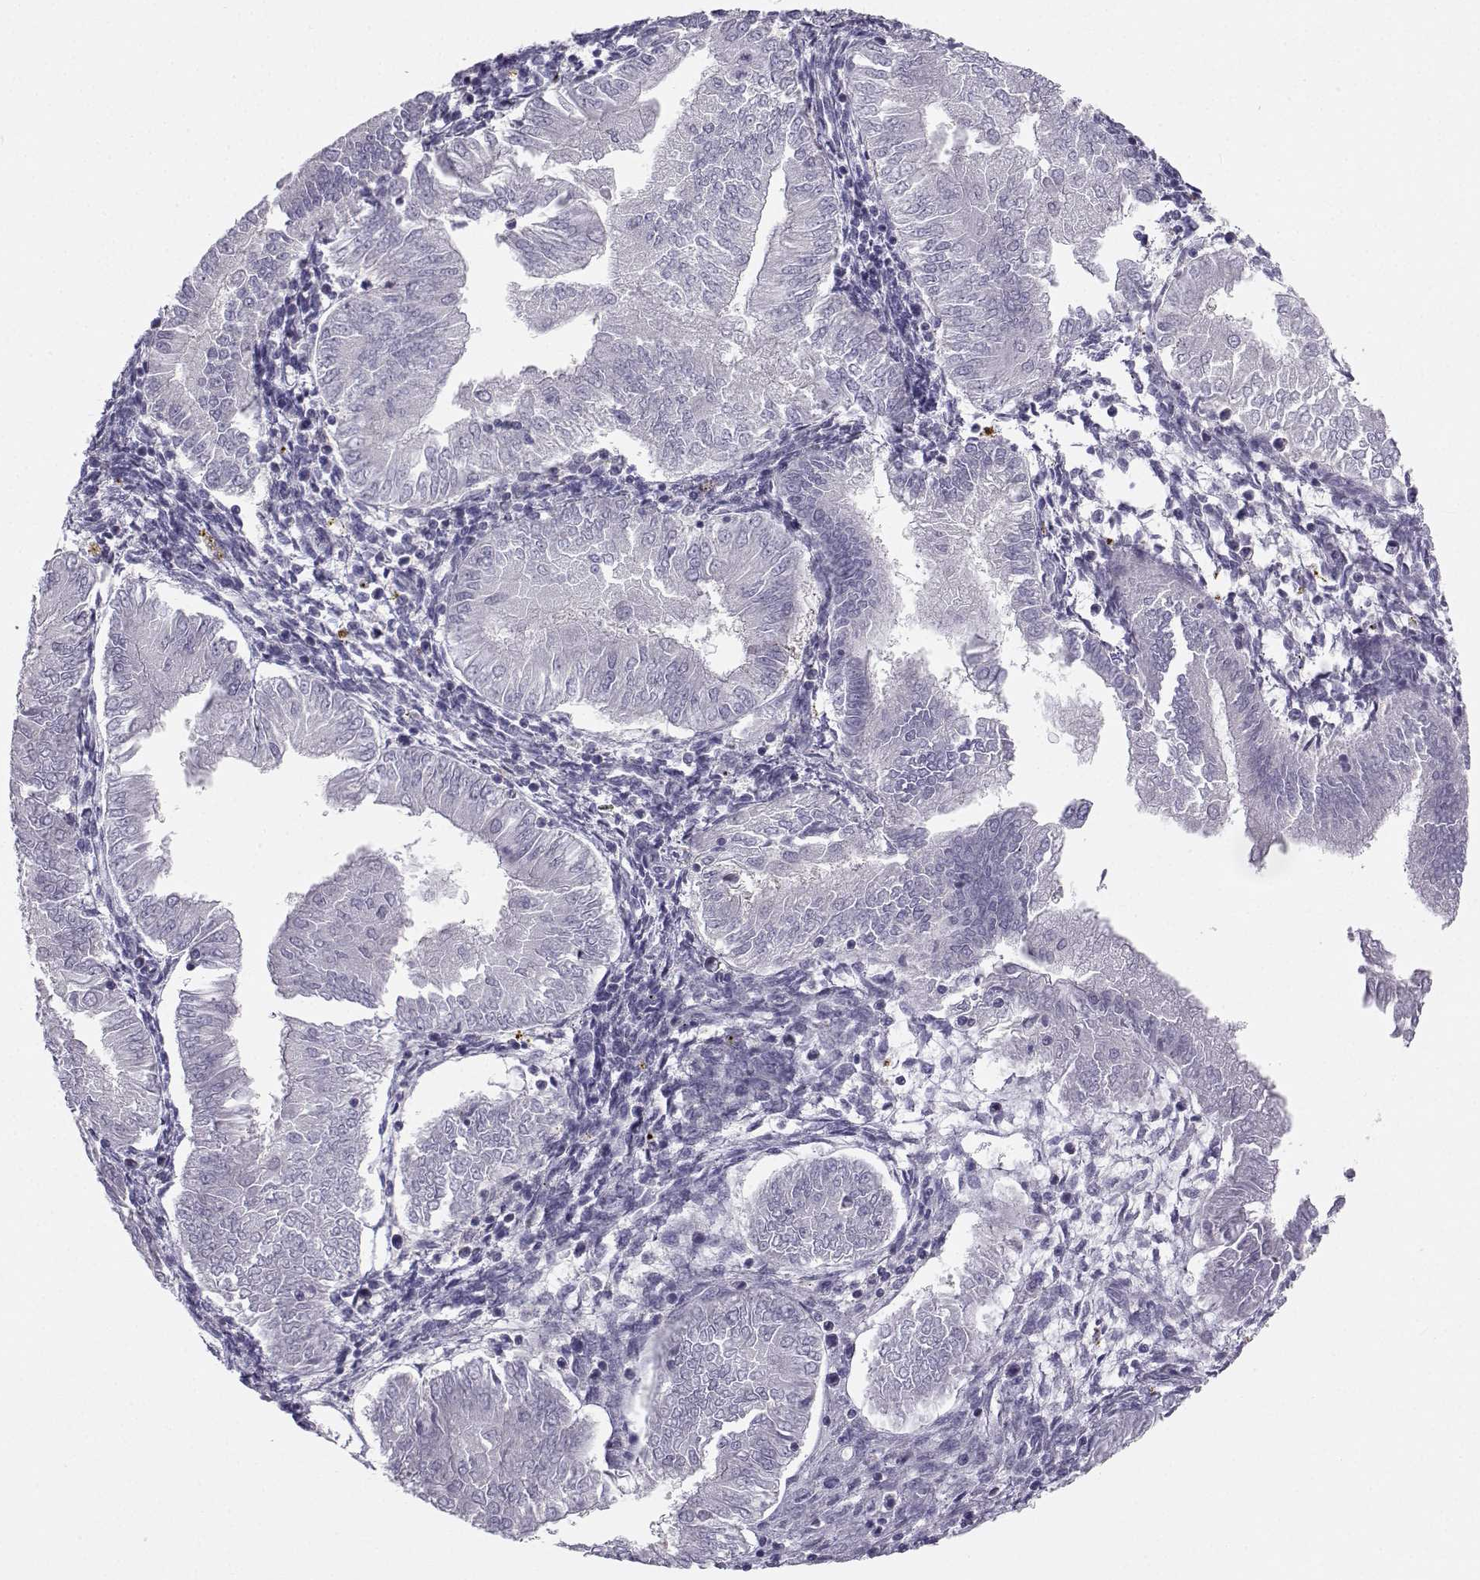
{"staining": {"intensity": "negative", "quantity": "none", "location": "none"}, "tissue": "endometrial cancer", "cell_type": "Tumor cells", "image_type": "cancer", "snomed": [{"axis": "morphology", "description": "Adenocarcinoma, NOS"}, {"axis": "topography", "description": "Endometrium"}], "caption": "The IHC photomicrograph has no significant expression in tumor cells of adenocarcinoma (endometrial) tissue.", "gene": "MROH7", "patient": {"sex": "female", "age": 53}}